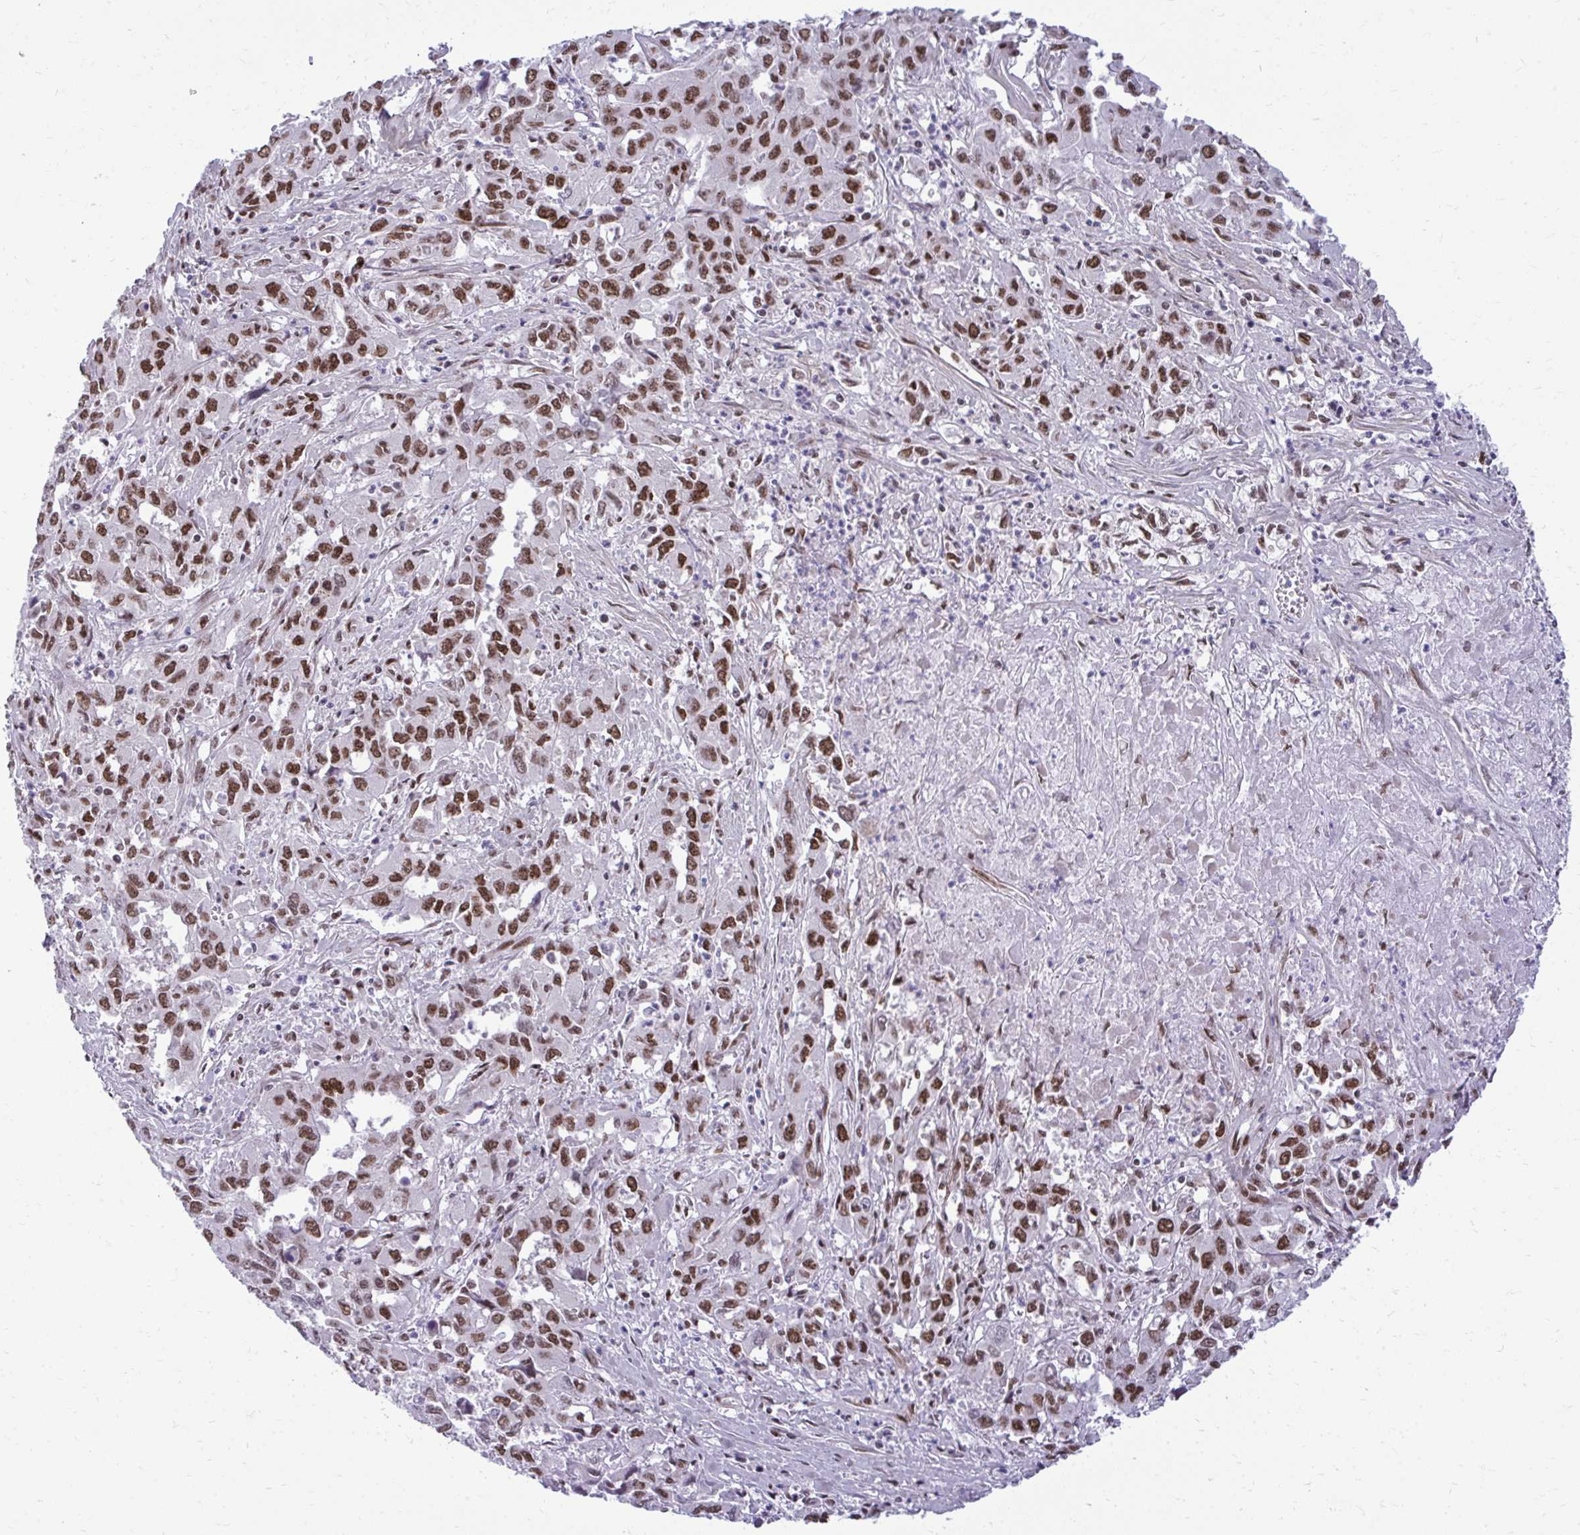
{"staining": {"intensity": "strong", "quantity": ">75%", "location": "nuclear"}, "tissue": "liver cancer", "cell_type": "Tumor cells", "image_type": "cancer", "snomed": [{"axis": "morphology", "description": "Carcinoma, Hepatocellular, NOS"}, {"axis": "topography", "description": "Liver"}], "caption": "Immunohistochemical staining of human hepatocellular carcinoma (liver) shows high levels of strong nuclear staining in approximately >75% of tumor cells.", "gene": "CDYL", "patient": {"sex": "male", "age": 63}}